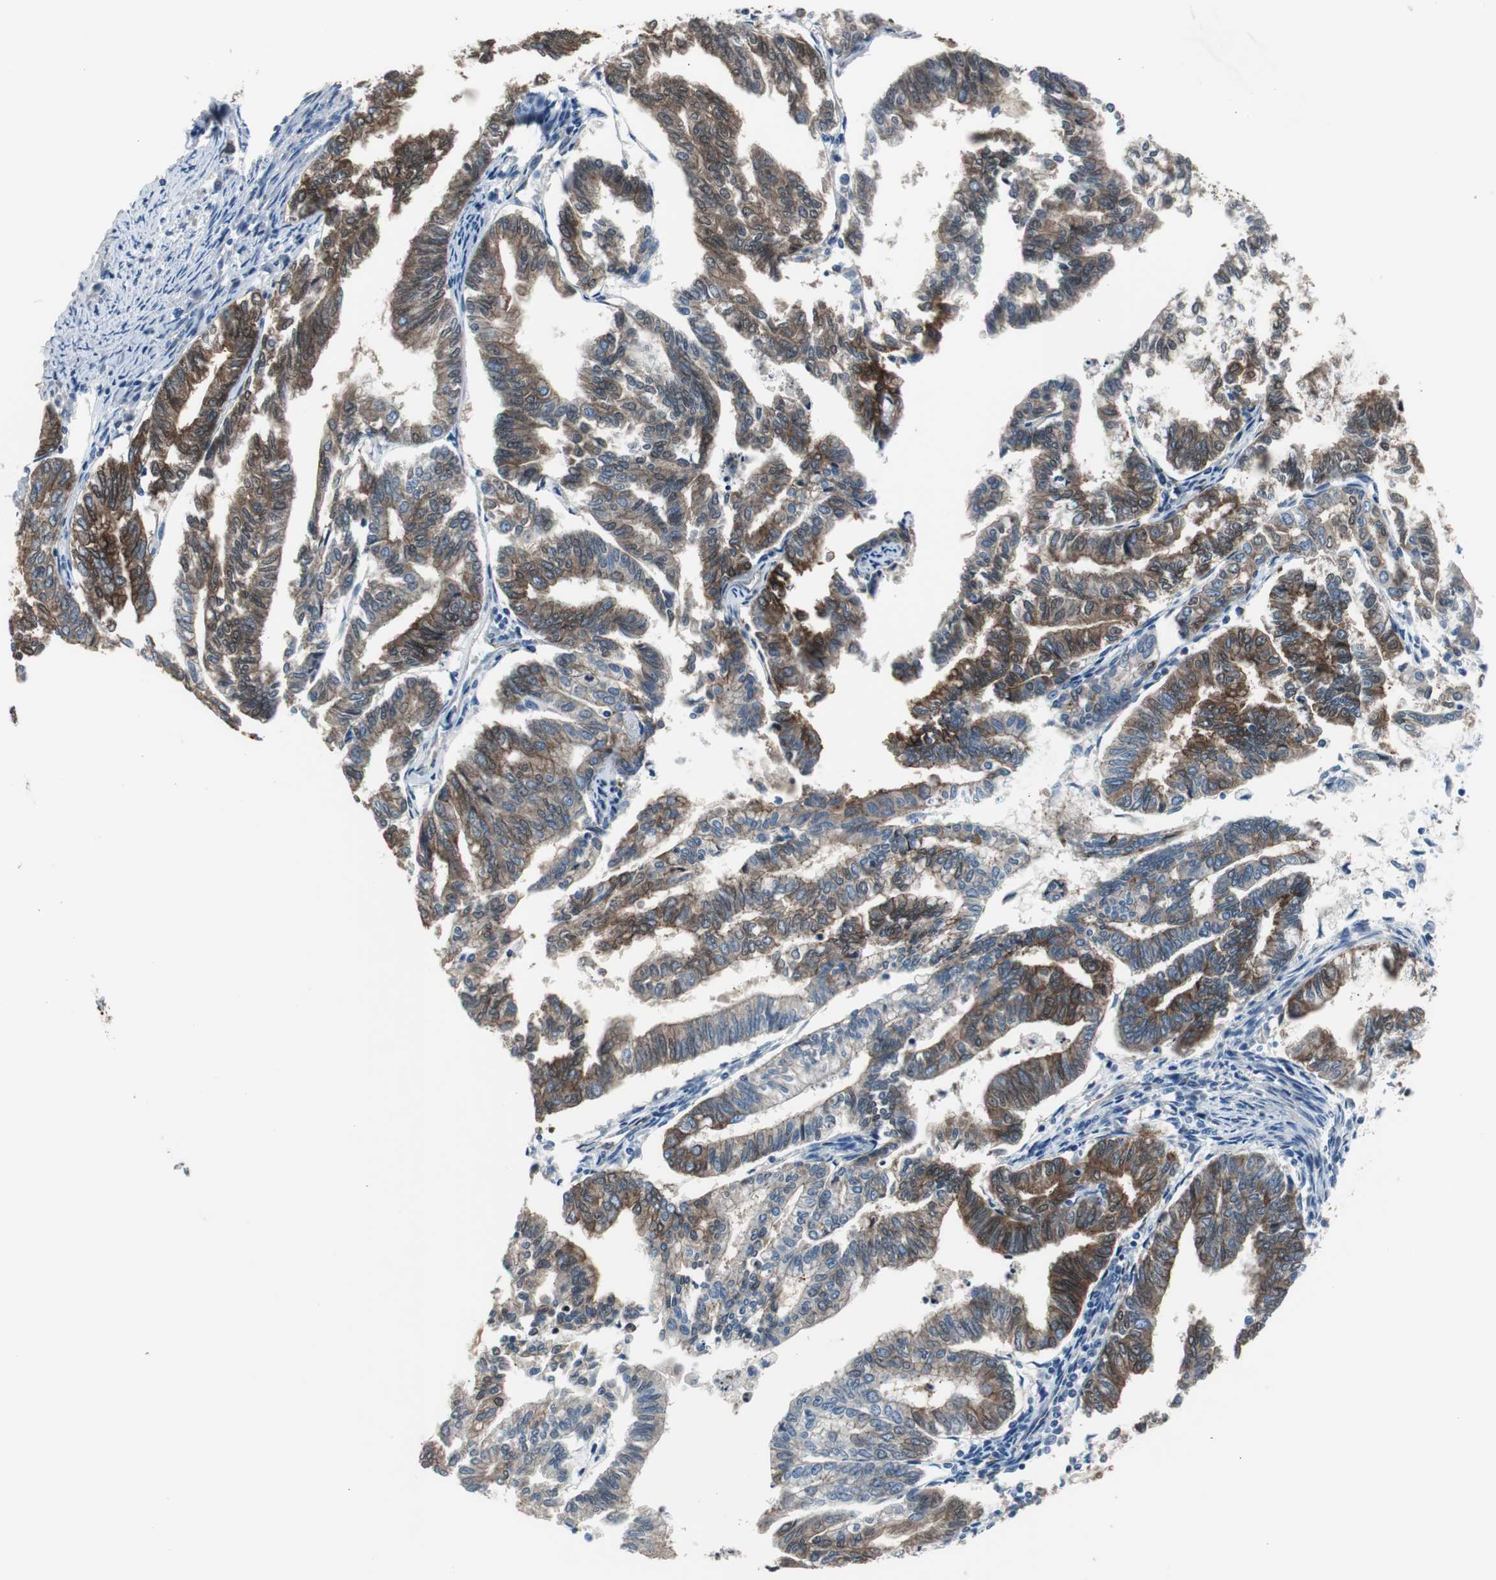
{"staining": {"intensity": "strong", "quantity": ">75%", "location": "cytoplasmic/membranous"}, "tissue": "endometrial cancer", "cell_type": "Tumor cells", "image_type": "cancer", "snomed": [{"axis": "morphology", "description": "Adenocarcinoma, NOS"}, {"axis": "topography", "description": "Endometrium"}], "caption": "Endometrial cancer tissue exhibits strong cytoplasmic/membranous expression in about >75% of tumor cells (Brightfield microscopy of DAB IHC at high magnification).", "gene": "STXBP4", "patient": {"sex": "female", "age": 79}}